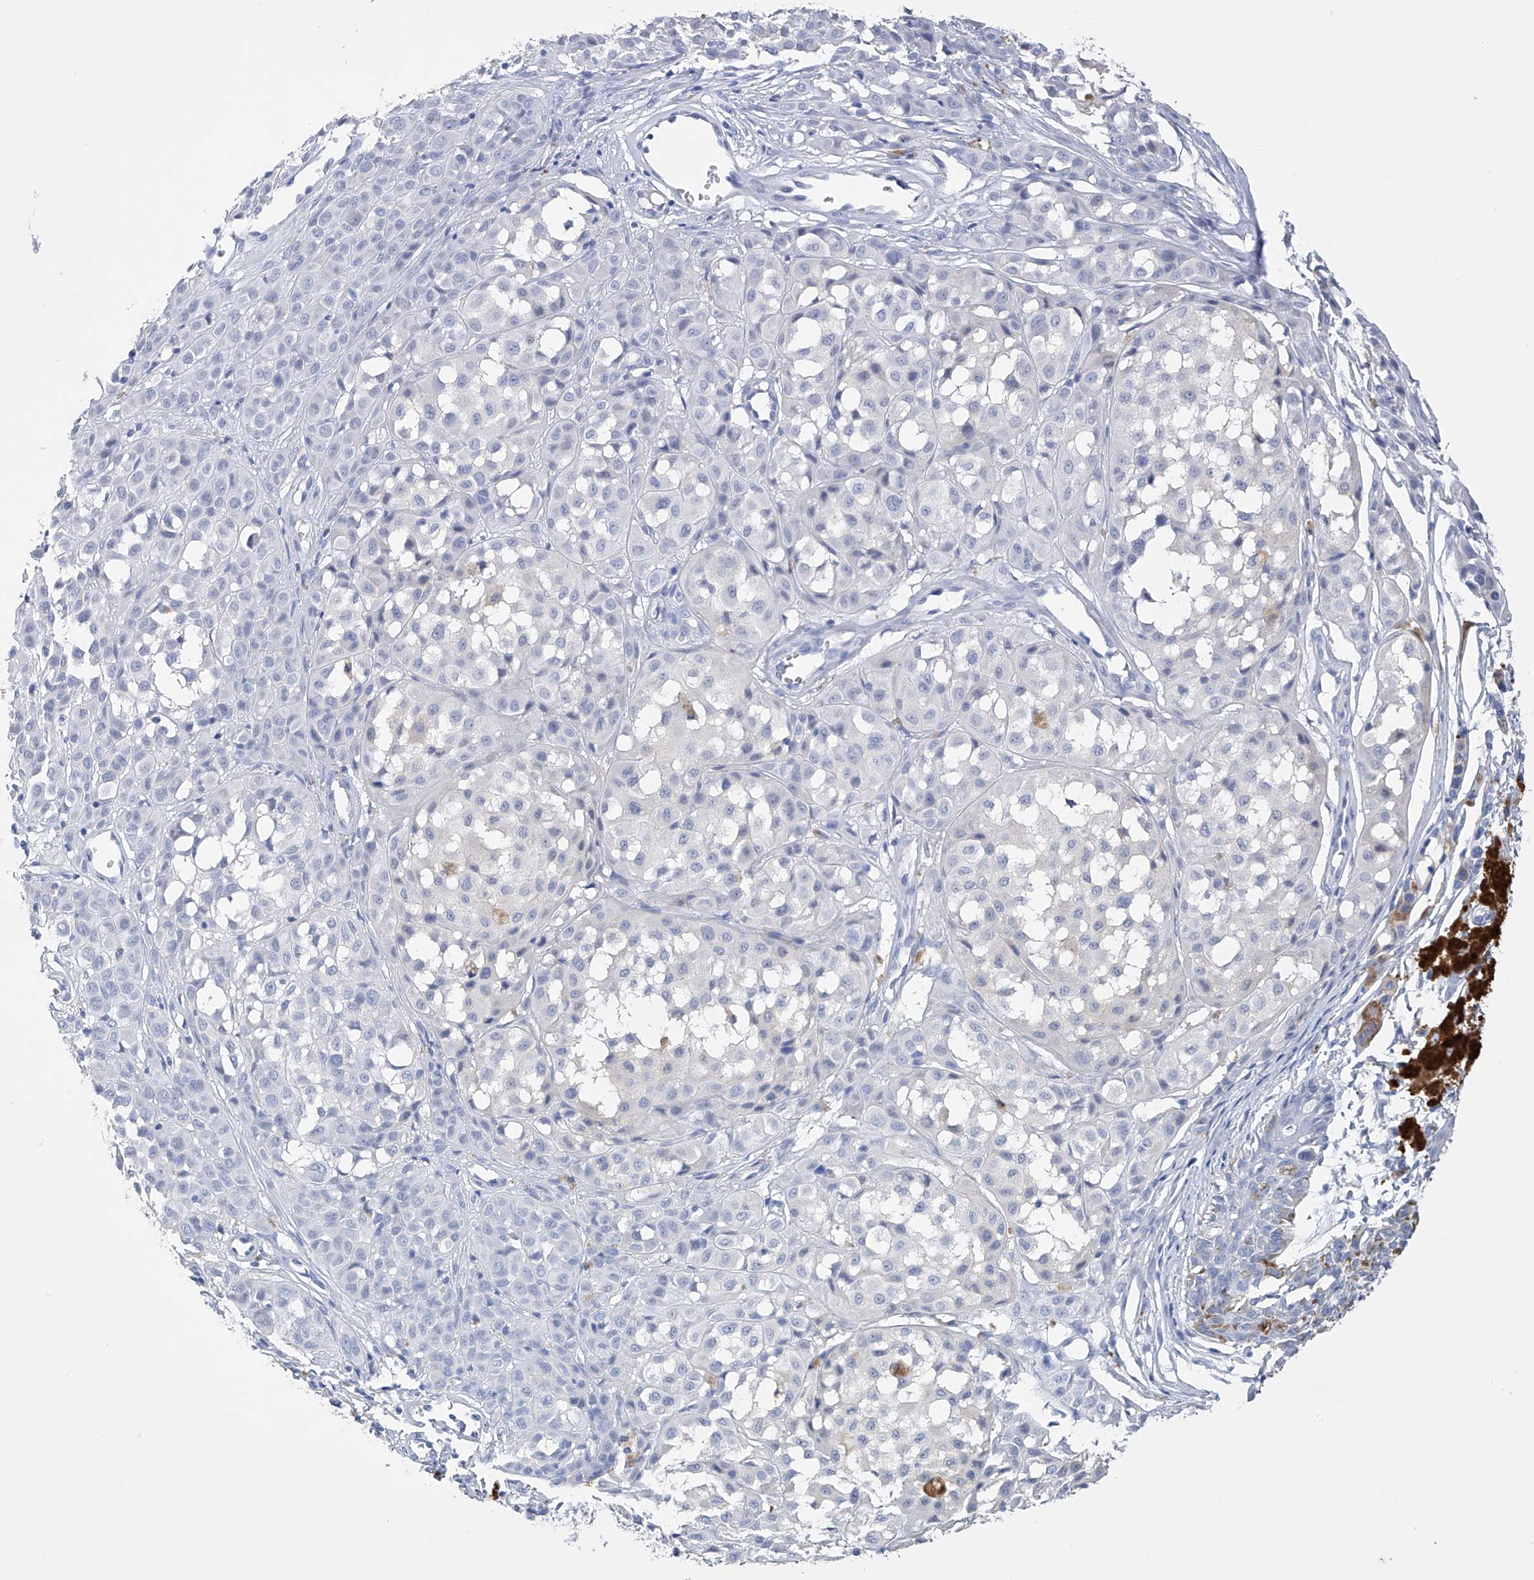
{"staining": {"intensity": "negative", "quantity": "none", "location": "none"}, "tissue": "melanoma", "cell_type": "Tumor cells", "image_type": "cancer", "snomed": [{"axis": "morphology", "description": "Malignant melanoma, NOS"}, {"axis": "topography", "description": "Skin of leg"}], "caption": "There is no significant staining in tumor cells of melanoma.", "gene": "ADRA1A", "patient": {"sex": "female", "age": 72}}